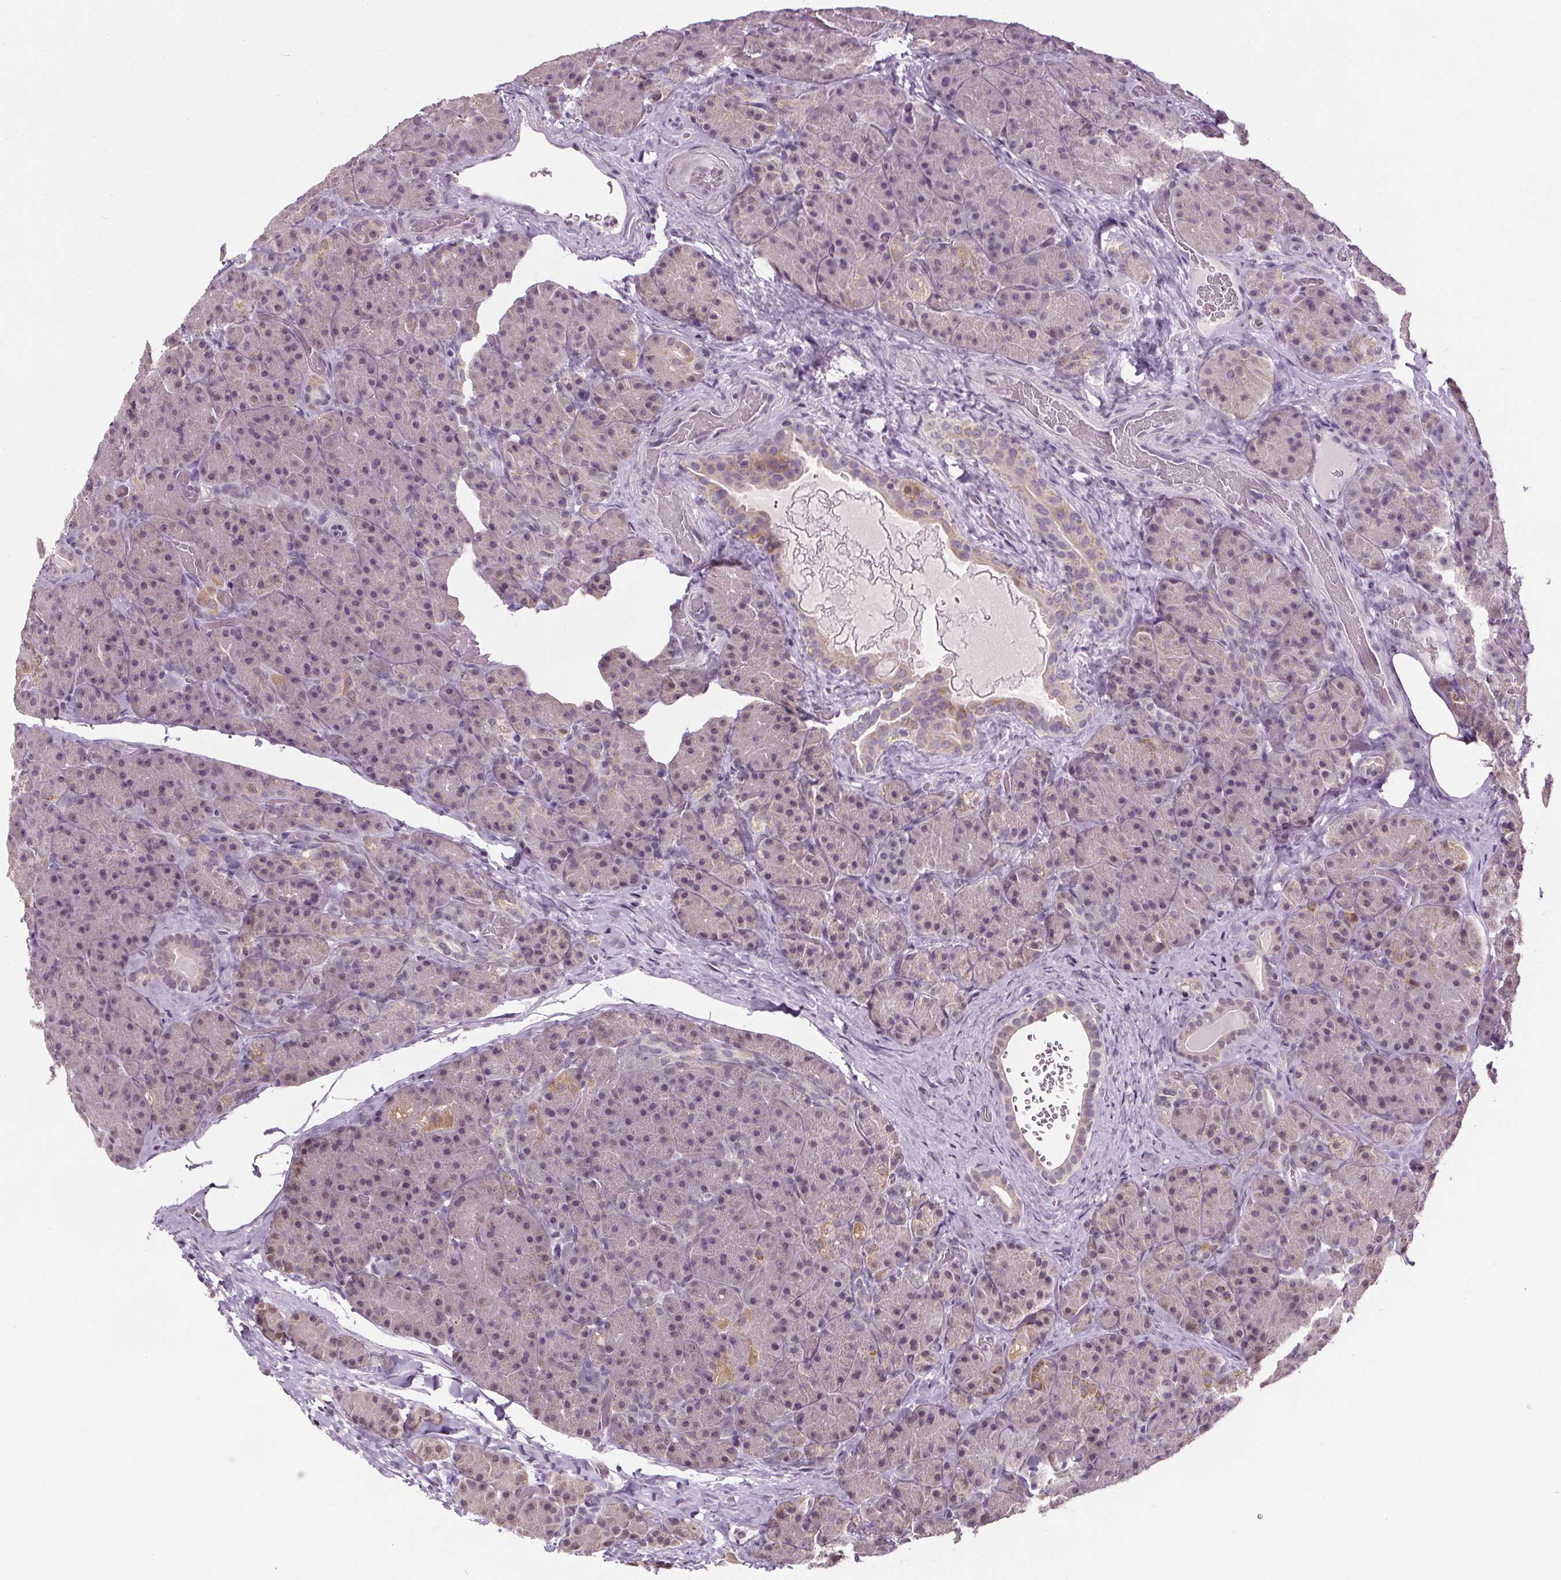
{"staining": {"intensity": "weak", "quantity": "<25%", "location": "cytoplasmic/membranous,nuclear"}, "tissue": "pancreas", "cell_type": "Exocrine glandular cells", "image_type": "normal", "snomed": [{"axis": "morphology", "description": "Normal tissue, NOS"}, {"axis": "topography", "description": "Pancreas"}], "caption": "Exocrine glandular cells are negative for protein expression in normal human pancreas. (DAB (3,3'-diaminobenzidine) IHC with hematoxylin counter stain).", "gene": "SLC2A9", "patient": {"sex": "male", "age": 57}}